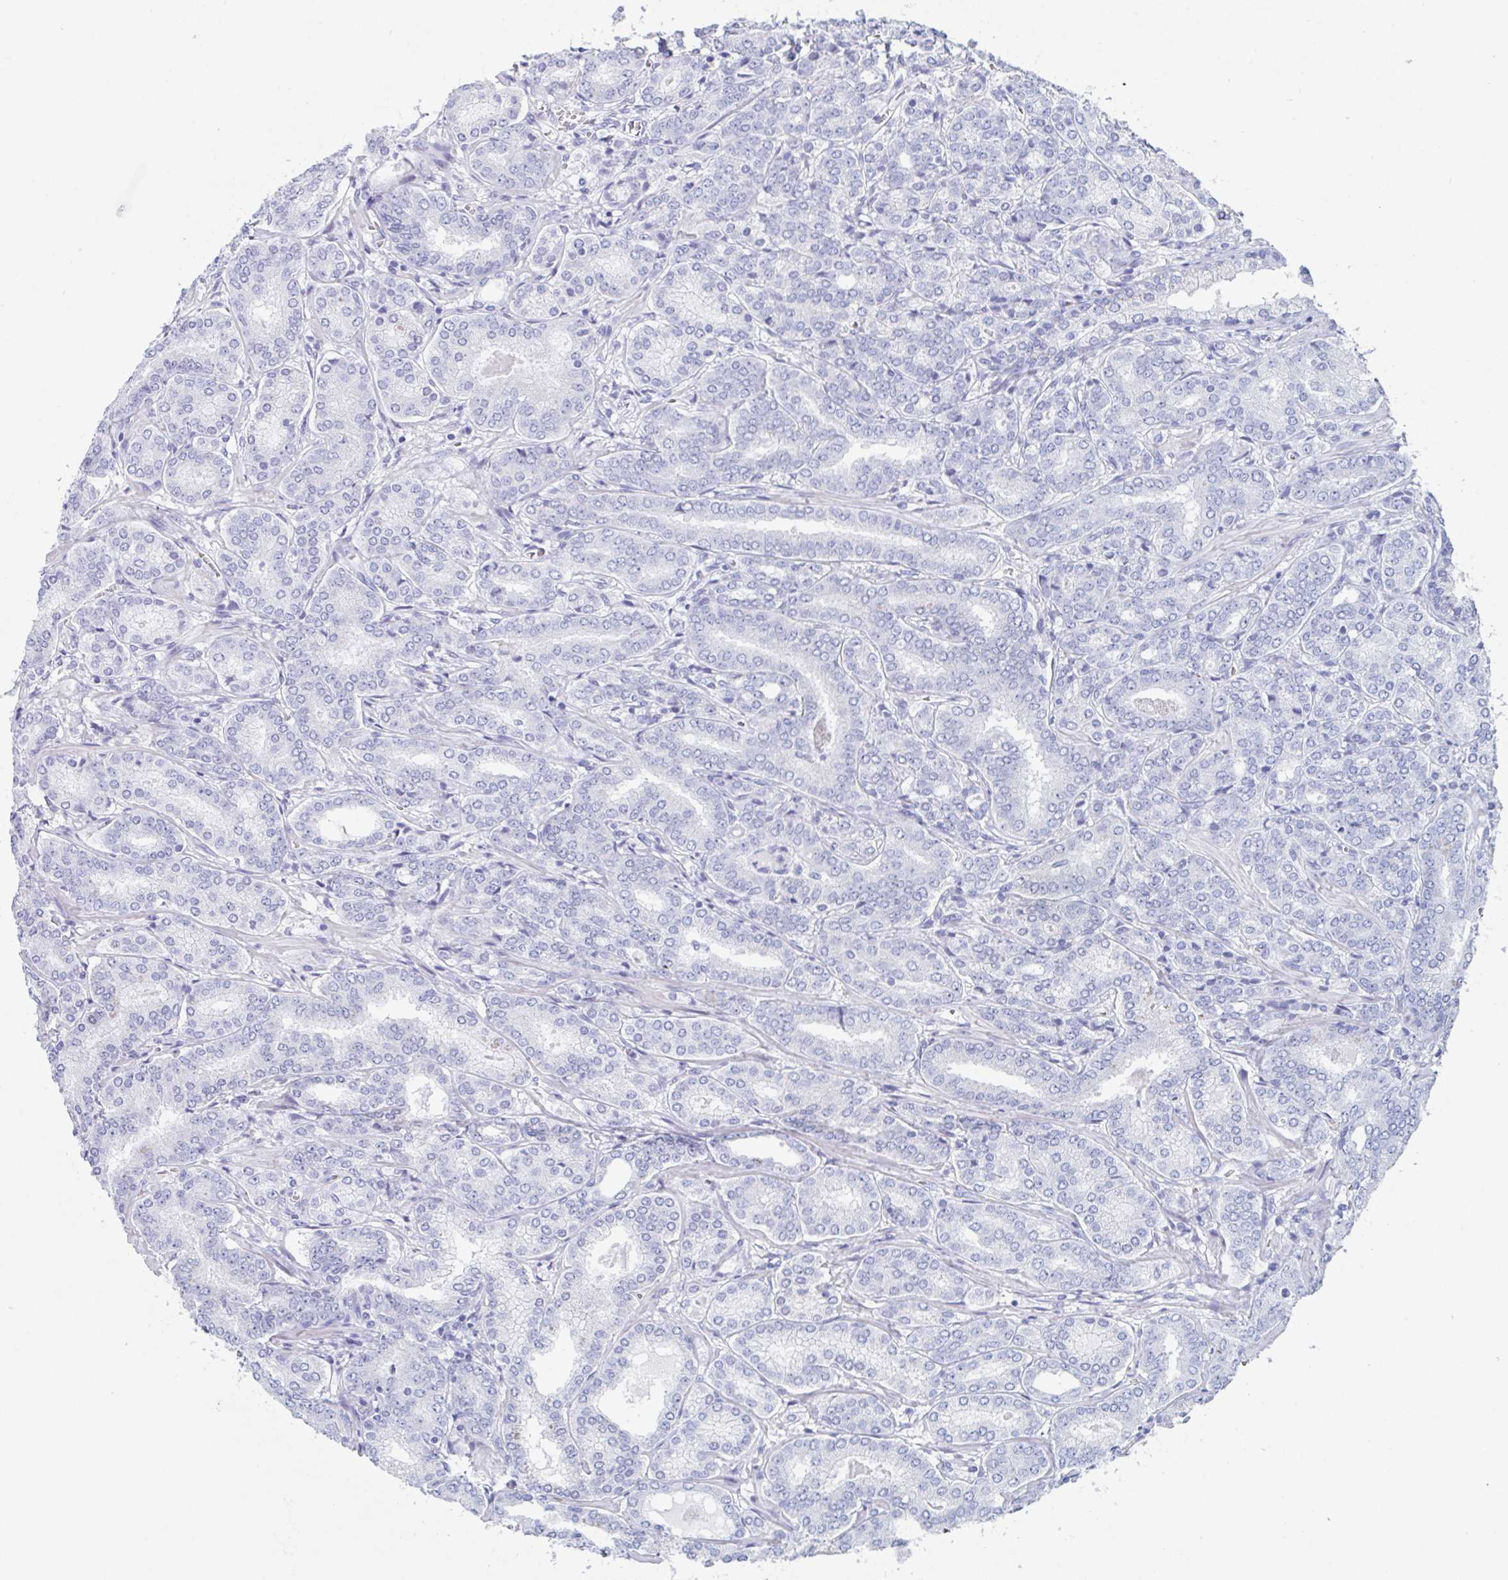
{"staining": {"intensity": "negative", "quantity": "none", "location": "none"}, "tissue": "prostate cancer", "cell_type": "Tumor cells", "image_type": "cancer", "snomed": [{"axis": "morphology", "description": "Adenocarcinoma, High grade"}, {"axis": "topography", "description": "Prostate"}], "caption": "Prostate cancer (adenocarcinoma (high-grade)) was stained to show a protein in brown. There is no significant positivity in tumor cells.", "gene": "ZPBP", "patient": {"sex": "male", "age": 72}}